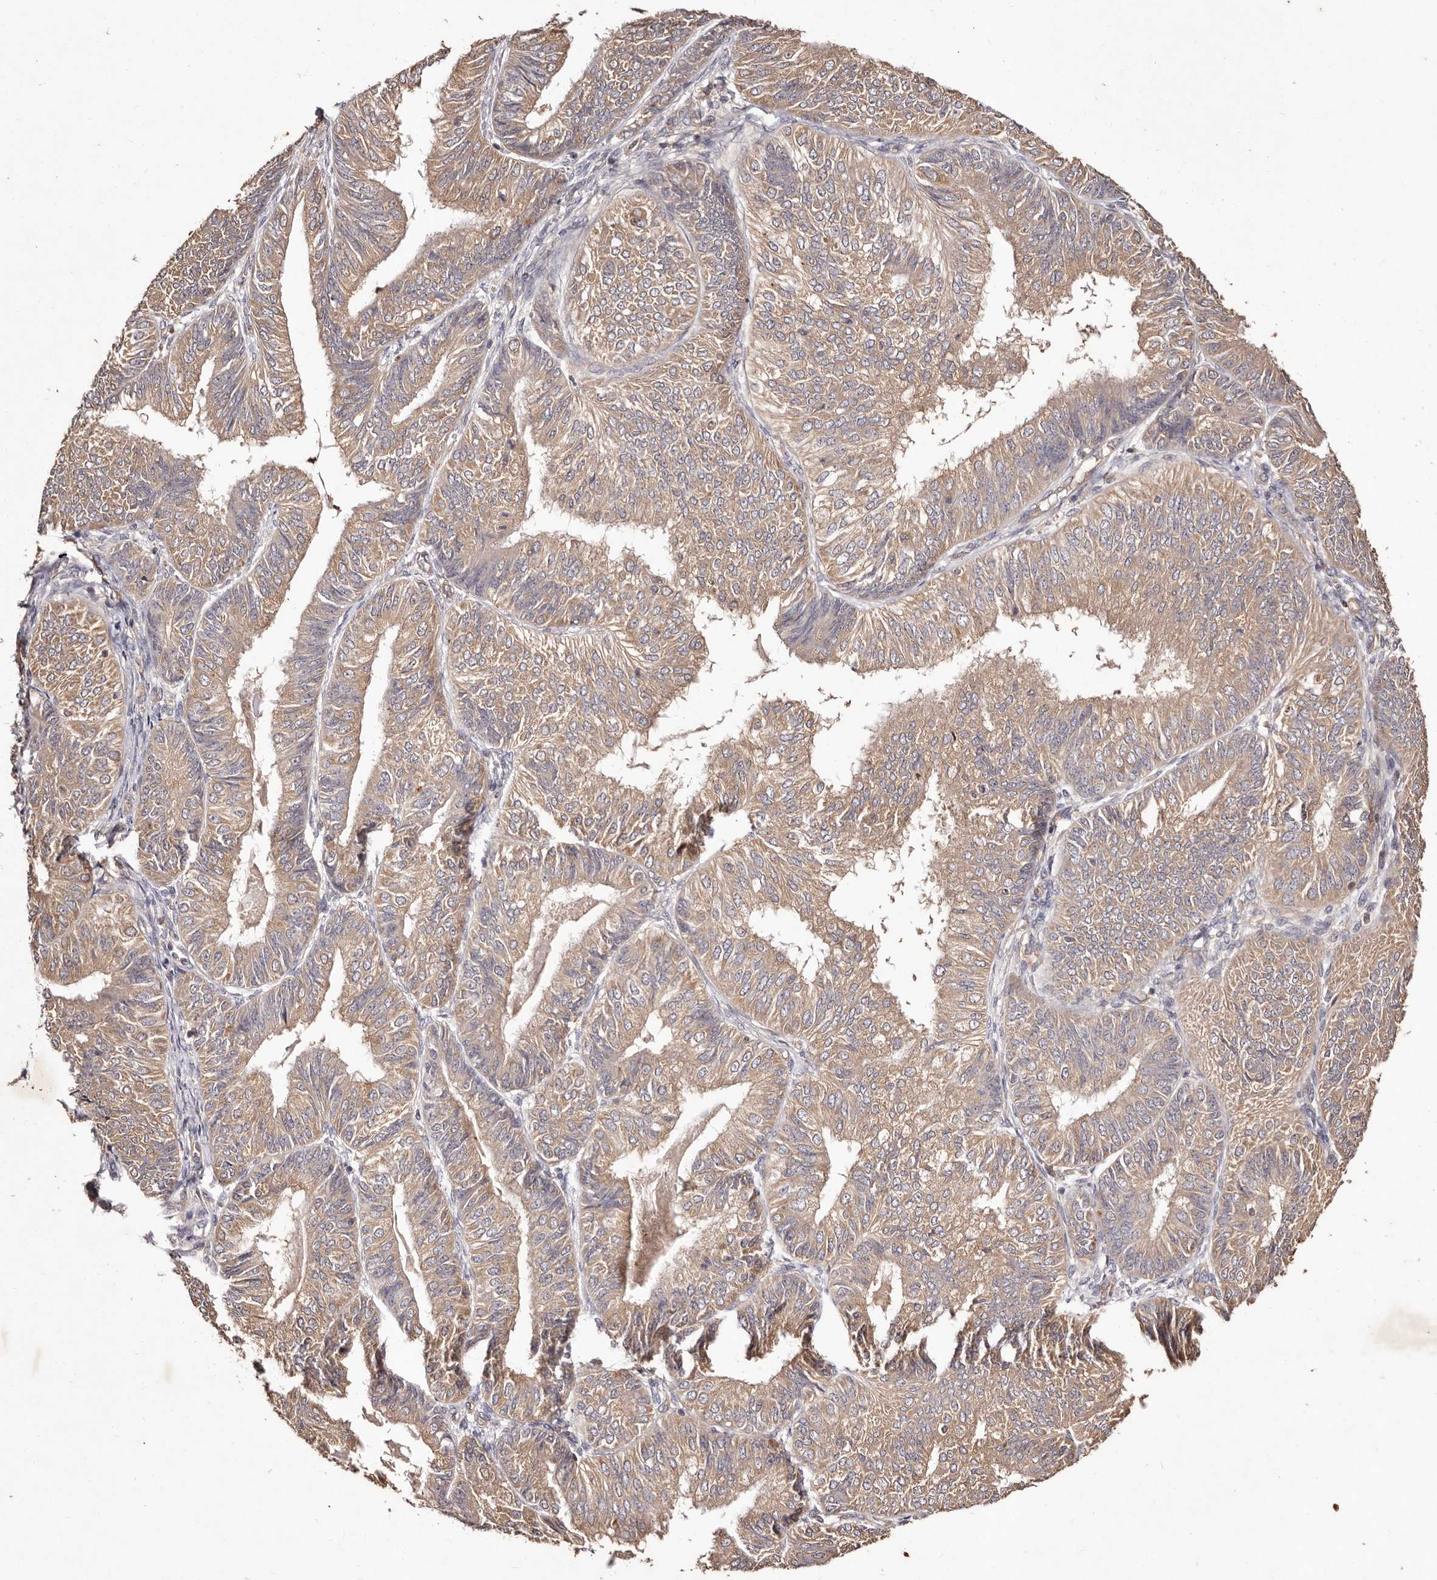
{"staining": {"intensity": "weak", "quantity": ">75%", "location": "cytoplasmic/membranous"}, "tissue": "endometrial cancer", "cell_type": "Tumor cells", "image_type": "cancer", "snomed": [{"axis": "morphology", "description": "Adenocarcinoma, NOS"}, {"axis": "topography", "description": "Endometrium"}], "caption": "Adenocarcinoma (endometrial) was stained to show a protein in brown. There is low levels of weak cytoplasmic/membranous staining in about >75% of tumor cells. The protein of interest is stained brown, and the nuclei are stained in blue (DAB (3,3'-diaminobenzidine) IHC with brightfield microscopy, high magnification).", "gene": "CCL14", "patient": {"sex": "female", "age": 58}}